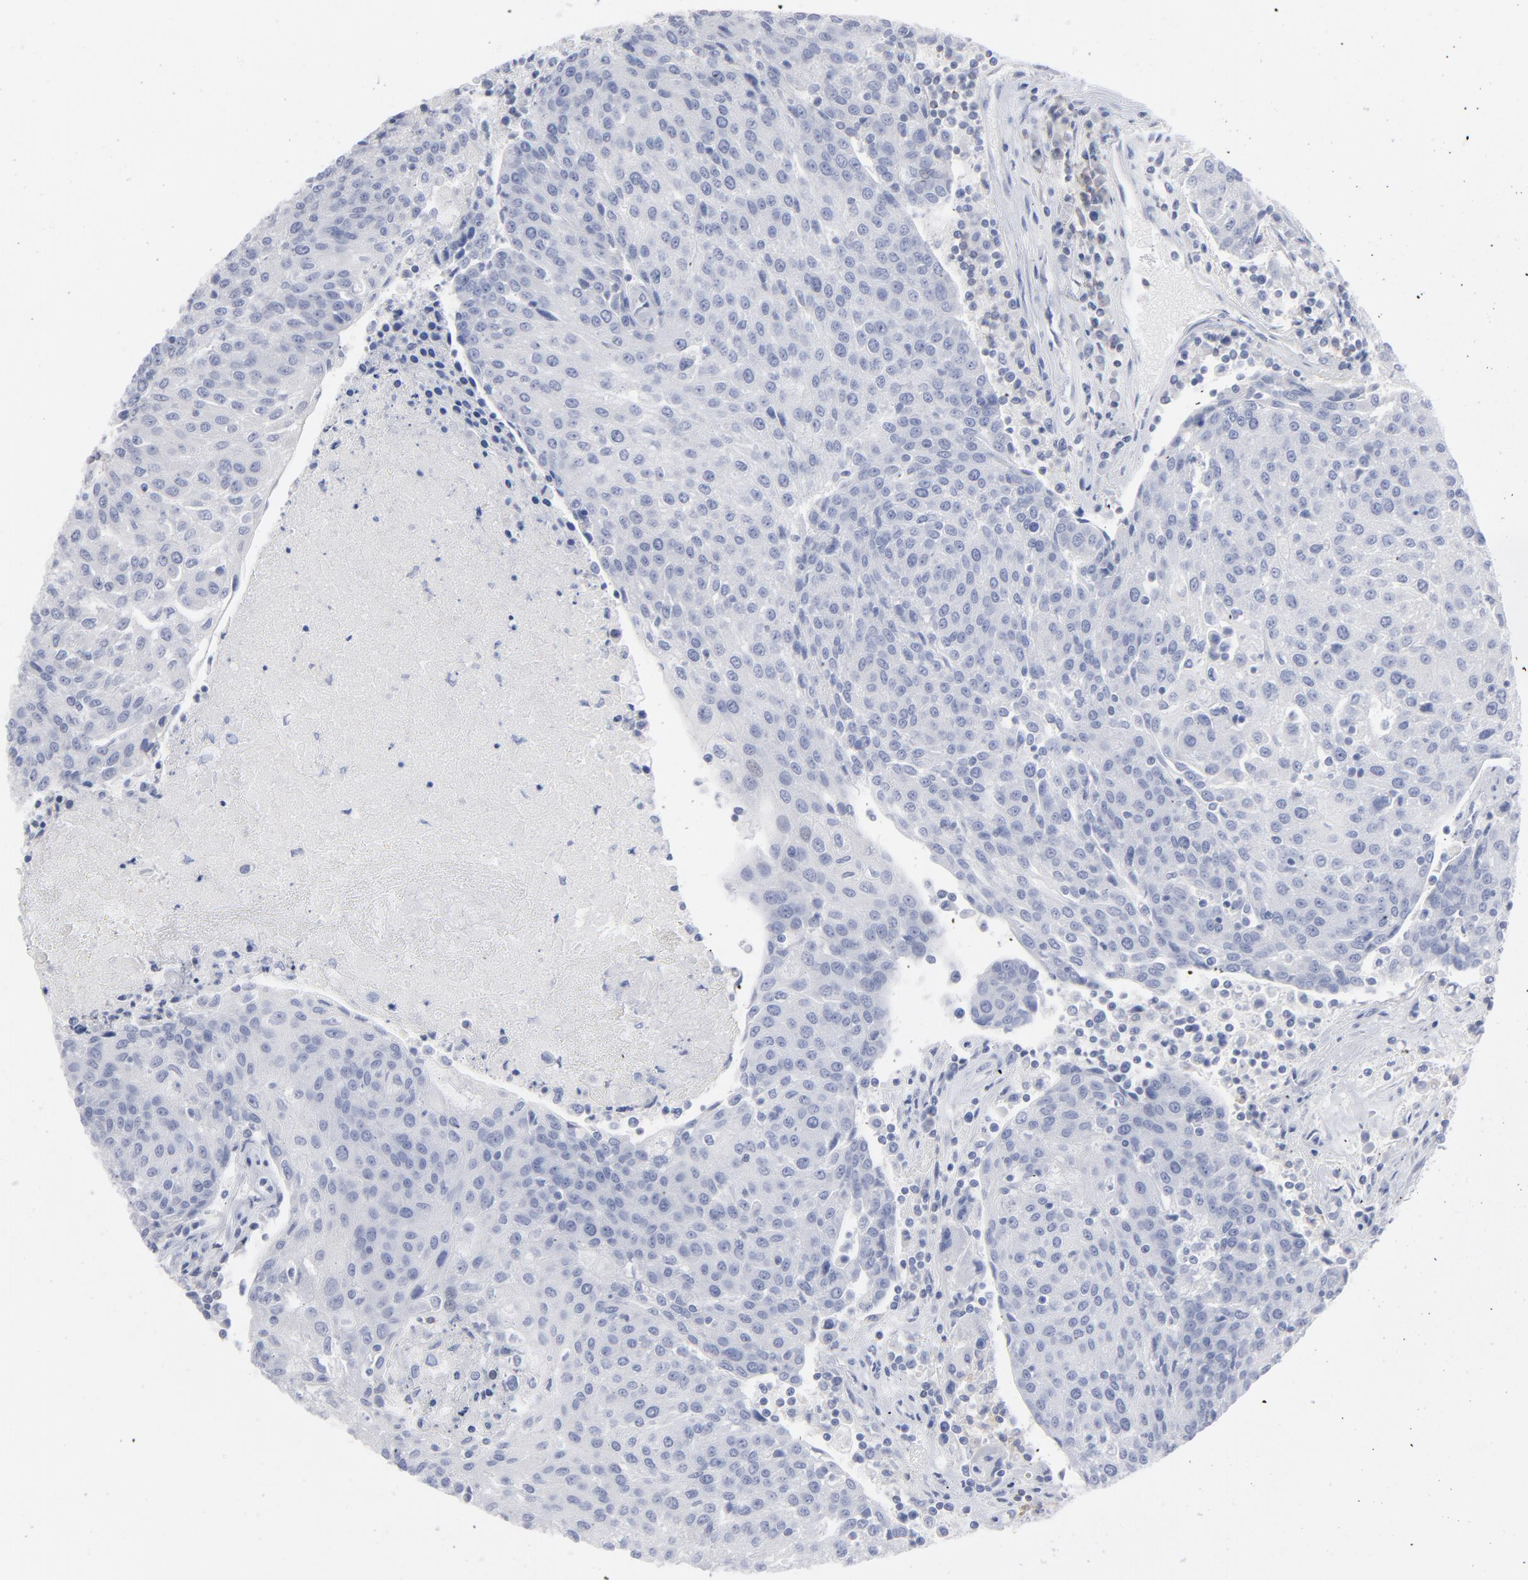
{"staining": {"intensity": "negative", "quantity": "none", "location": "none"}, "tissue": "urothelial cancer", "cell_type": "Tumor cells", "image_type": "cancer", "snomed": [{"axis": "morphology", "description": "Urothelial carcinoma, High grade"}, {"axis": "topography", "description": "Urinary bladder"}], "caption": "Immunohistochemical staining of human high-grade urothelial carcinoma shows no significant staining in tumor cells.", "gene": "P2RY8", "patient": {"sex": "female", "age": 85}}